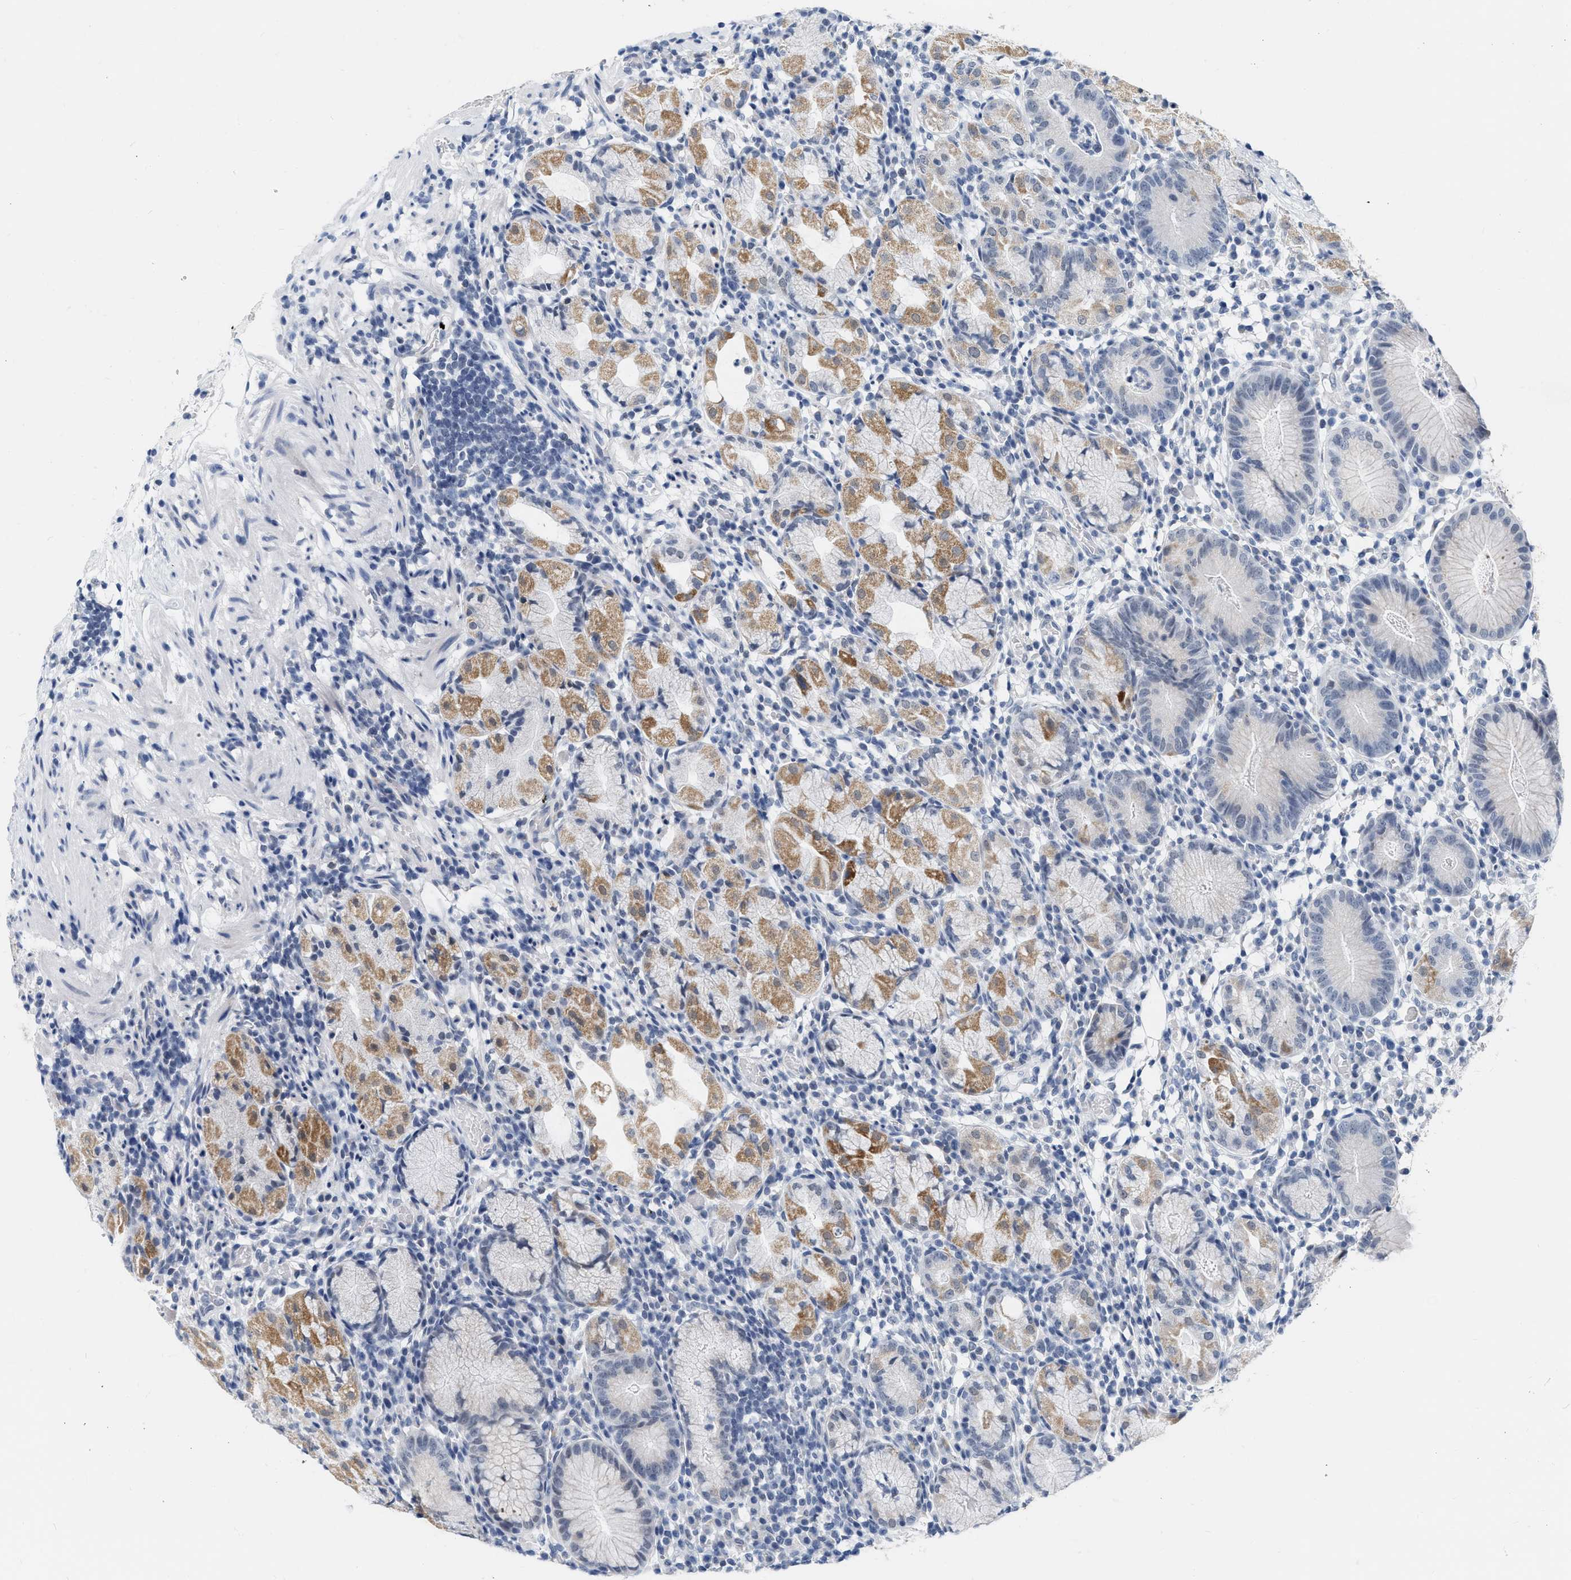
{"staining": {"intensity": "moderate", "quantity": "<25%", "location": "cytoplasmic/membranous"}, "tissue": "stomach", "cell_type": "Glandular cells", "image_type": "normal", "snomed": [{"axis": "morphology", "description": "Normal tissue, NOS"}, {"axis": "topography", "description": "Stomach"}, {"axis": "topography", "description": "Stomach, lower"}], "caption": "DAB immunohistochemical staining of normal stomach demonstrates moderate cytoplasmic/membranous protein positivity in about <25% of glandular cells. The staining was performed using DAB (3,3'-diaminobenzidine), with brown indicating positive protein expression. Nuclei are stained blue with hematoxylin.", "gene": "XIRP1", "patient": {"sex": "female", "age": 75}}